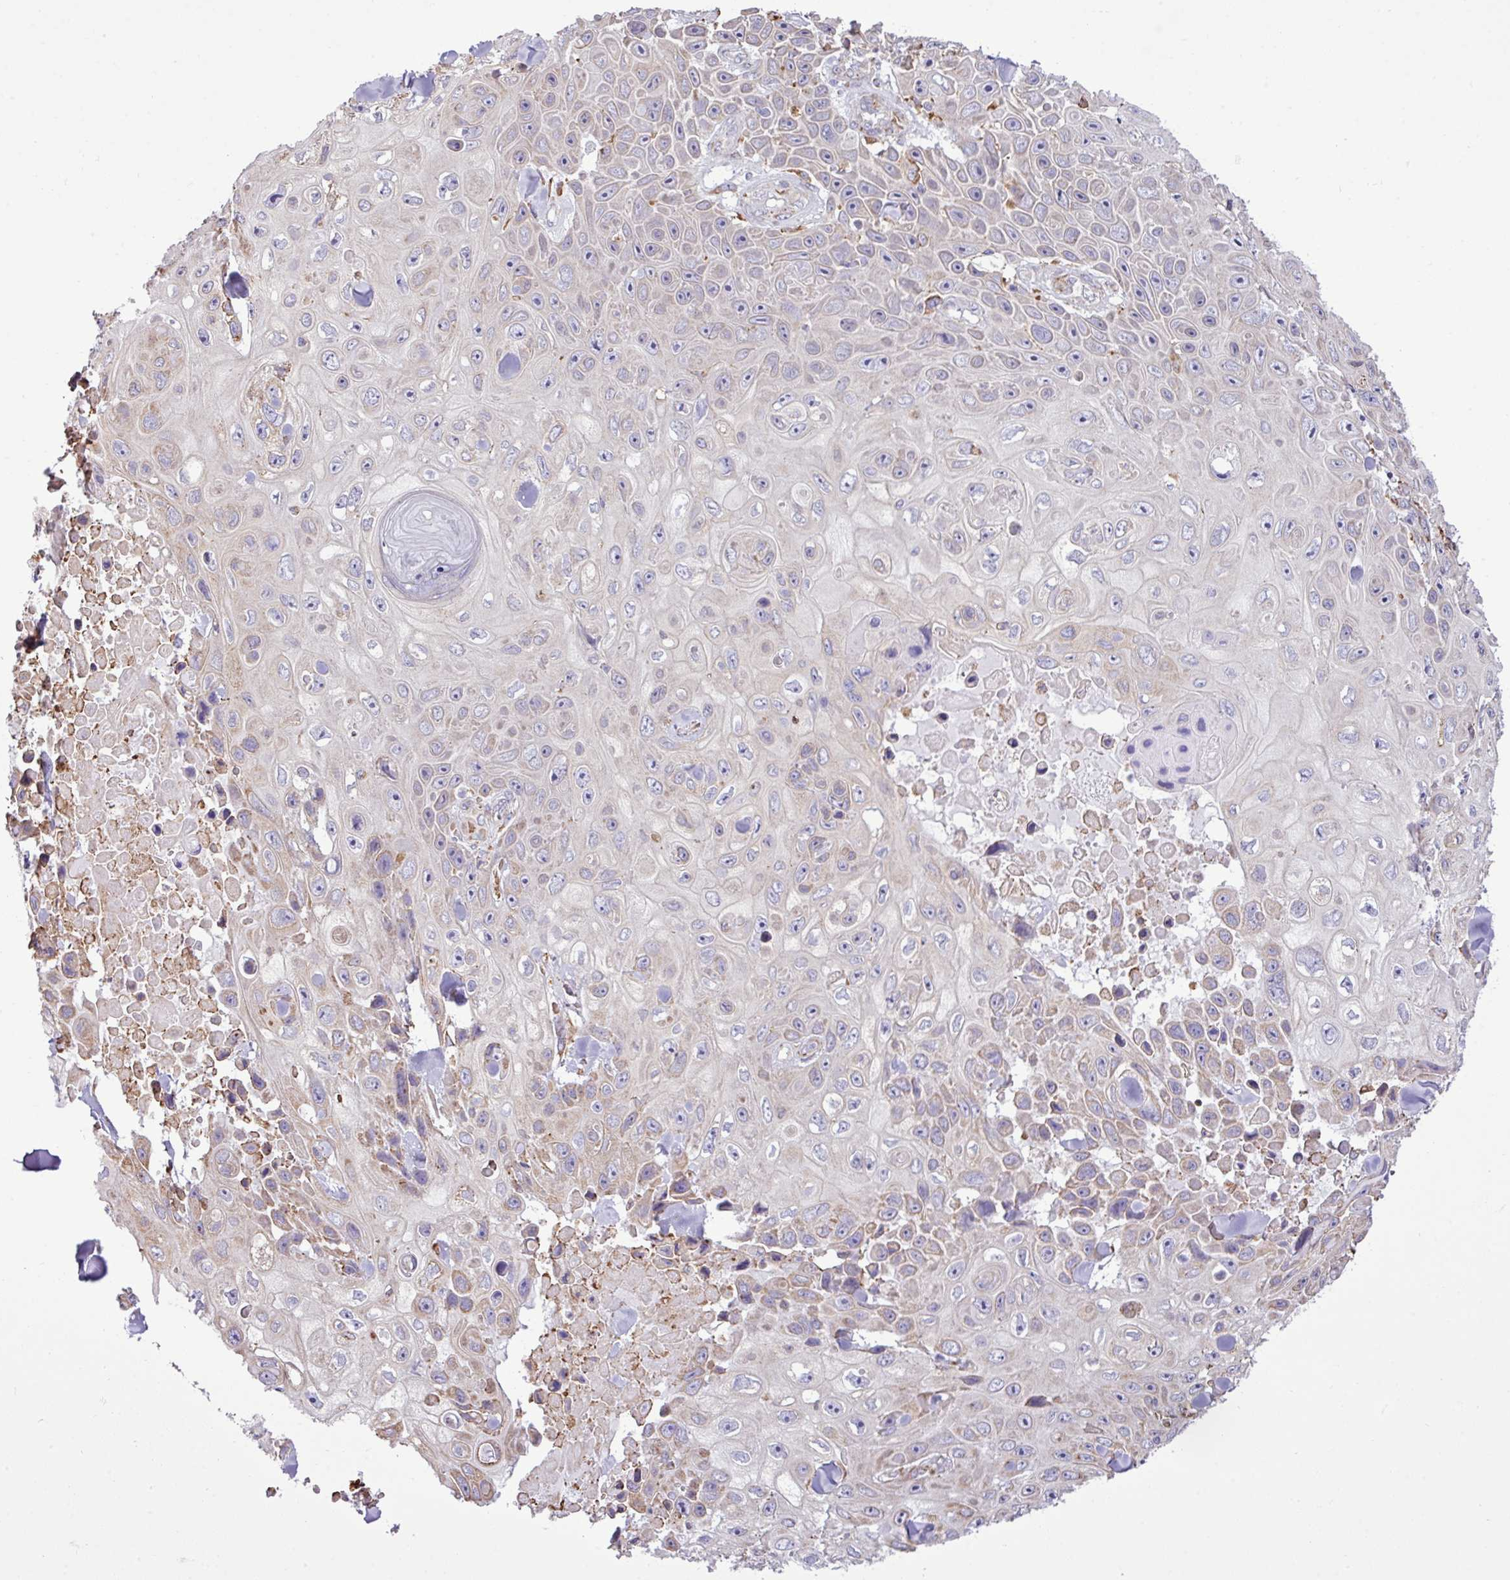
{"staining": {"intensity": "negative", "quantity": "none", "location": "none"}, "tissue": "skin cancer", "cell_type": "Tumor cells", "image_type": "cancer", "snomed": [{"axis": "morphology", "description": "Squamous cell carcinoma, NOS"}, {"axis": "topography", "description": "Skin"}], "caption": "Protein analysis of skin cancer (squamous cell carcinoma) exhibits no significant staining in tumor cells.", "gene": "ZSCAN5A", "patient": {"sex": "male", "age": 82}}